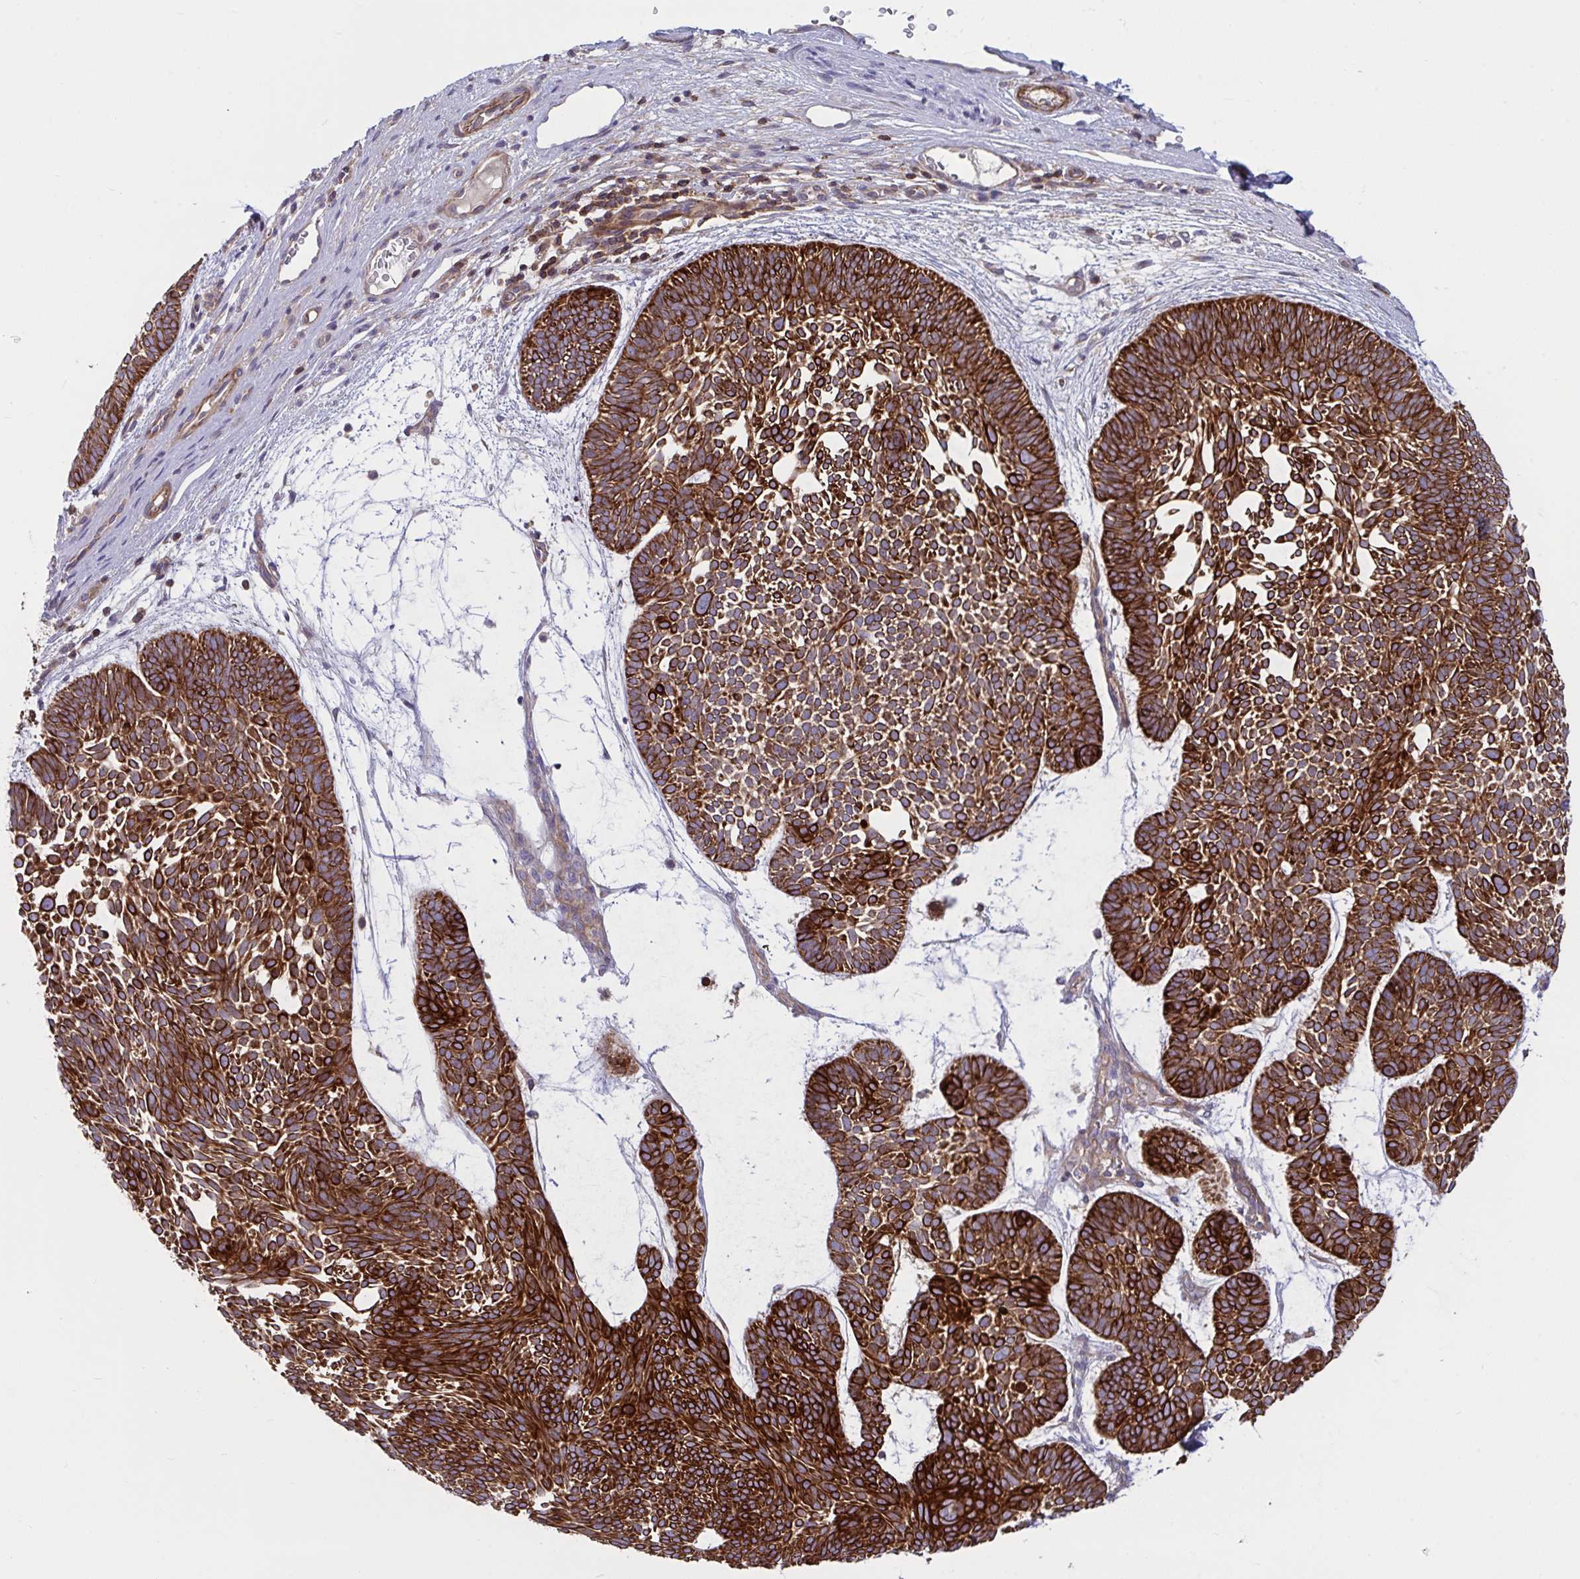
{"staining": {"intensity": "strong", "quantity": ">75%", "location": "cytoplasmic/membranous"}, "tissue": "skin cancer", "cell_type": "Tumor cells", "image_type": "cancer", "snomed": [{"axis": "morphology", "description": "Basal cell carcinoma"}, {"axis": "topography", "description": "Skin"}, {"axis": "topography", "description": "Skin of face"}], "caption": "Skin cancer was stained to show a protein in brown. There is high levels of strong cytoplasmic/membranous positivity in approximately >75% of tumor cells. The staining was performed using DAB, with brown indicating positive protein expression. Nuclei are stained blue with hematoxylin.", "gene": "TANK", "patient": {"sex": "male", "age": 83}}